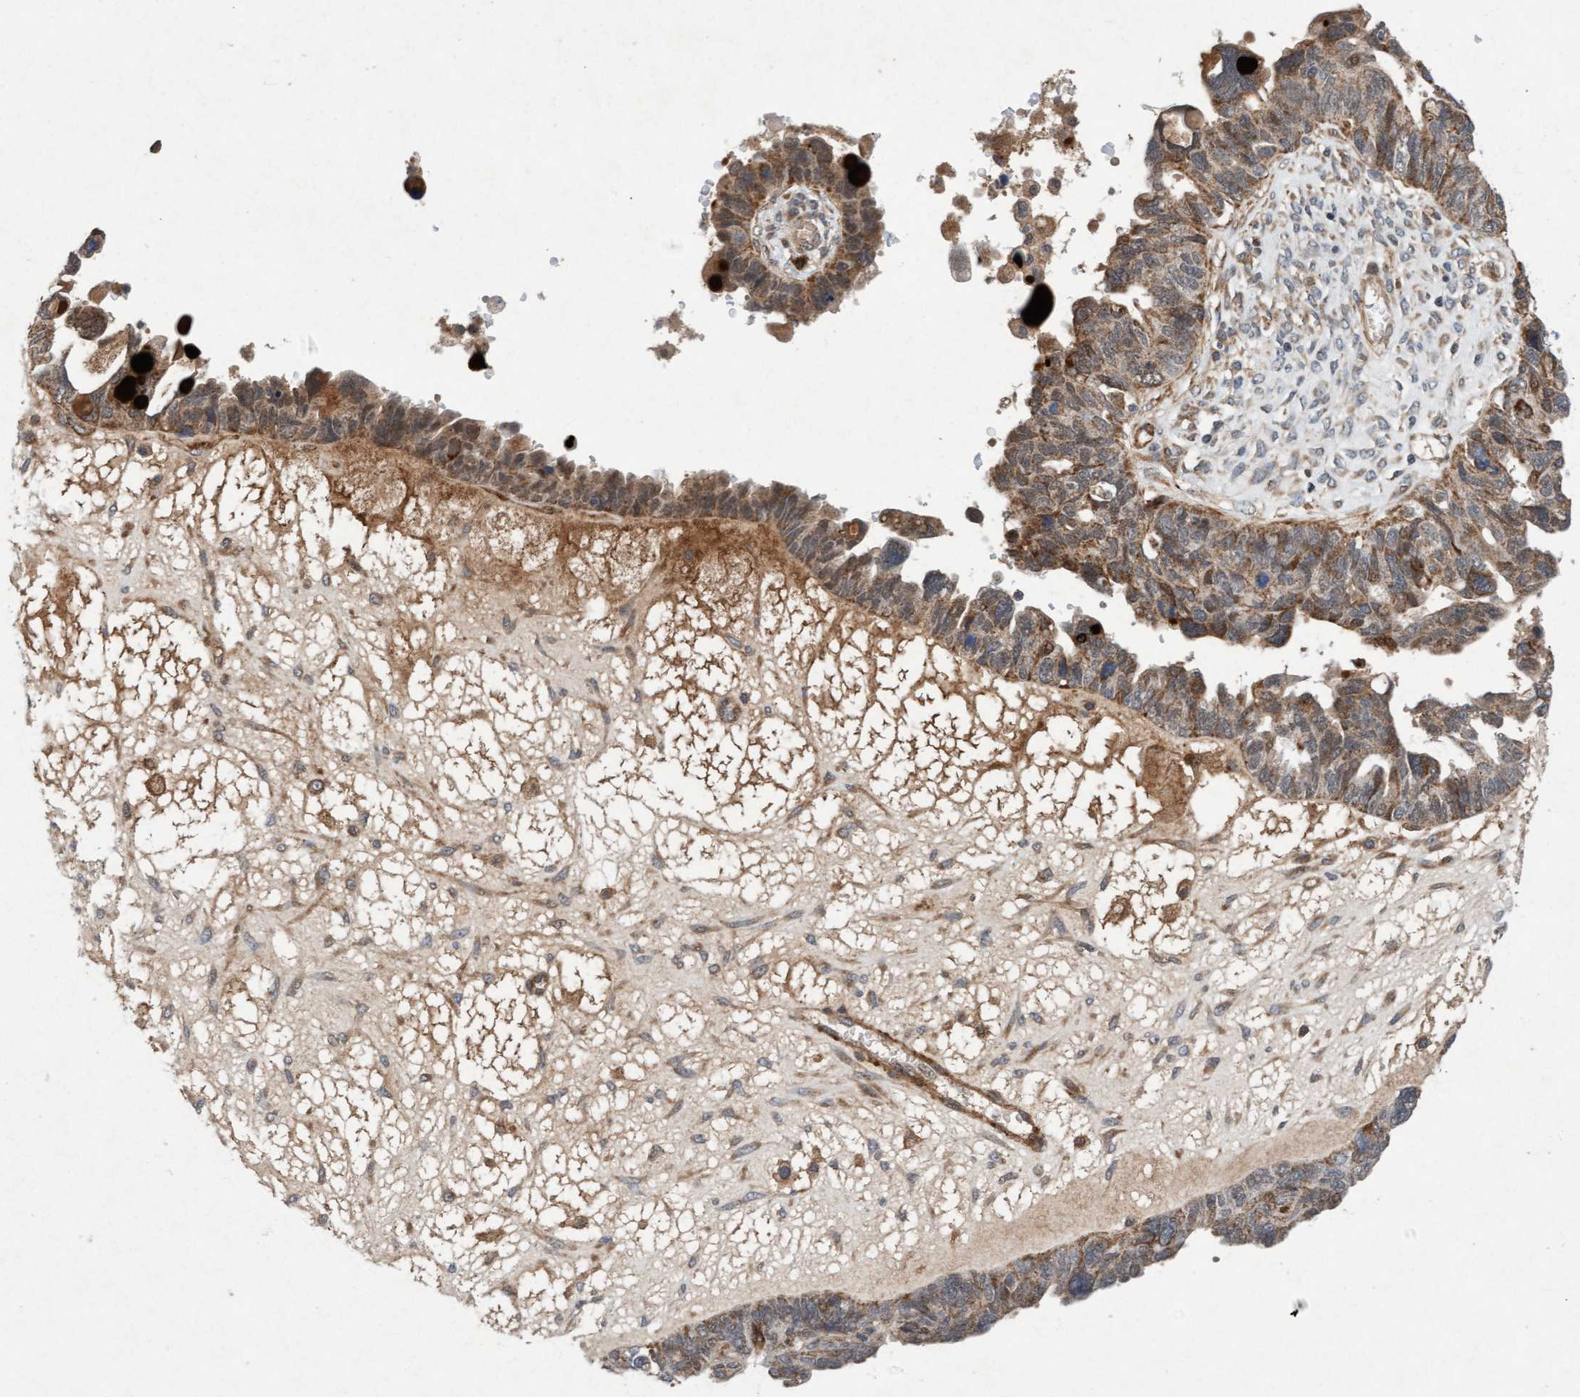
{"staining": {"intensity": "weak", "quantity": ">75%", "location": "cytoplasmic/membranous"}, "tissue": "ovarian cancer", "cell_type": "Tumor cells", "image_type": "cancer", "snomed": [{"axis": "morphology", "description": "Cystadenocarcinoma, serous, NOS"}, {"axis": "topography", "description": "Ovary"}], "caption": "Brown immunohistochemical staining in serous cystadenocarcinoma (ovarian) reveals weak cytoplasmic/membranous expression in approximately >75% of tumor cells. (Brightfield microscopy of DAB IHC at high magnification).", "gene": "TMEM70", "patient": {"sex": "female", "age": 79}}